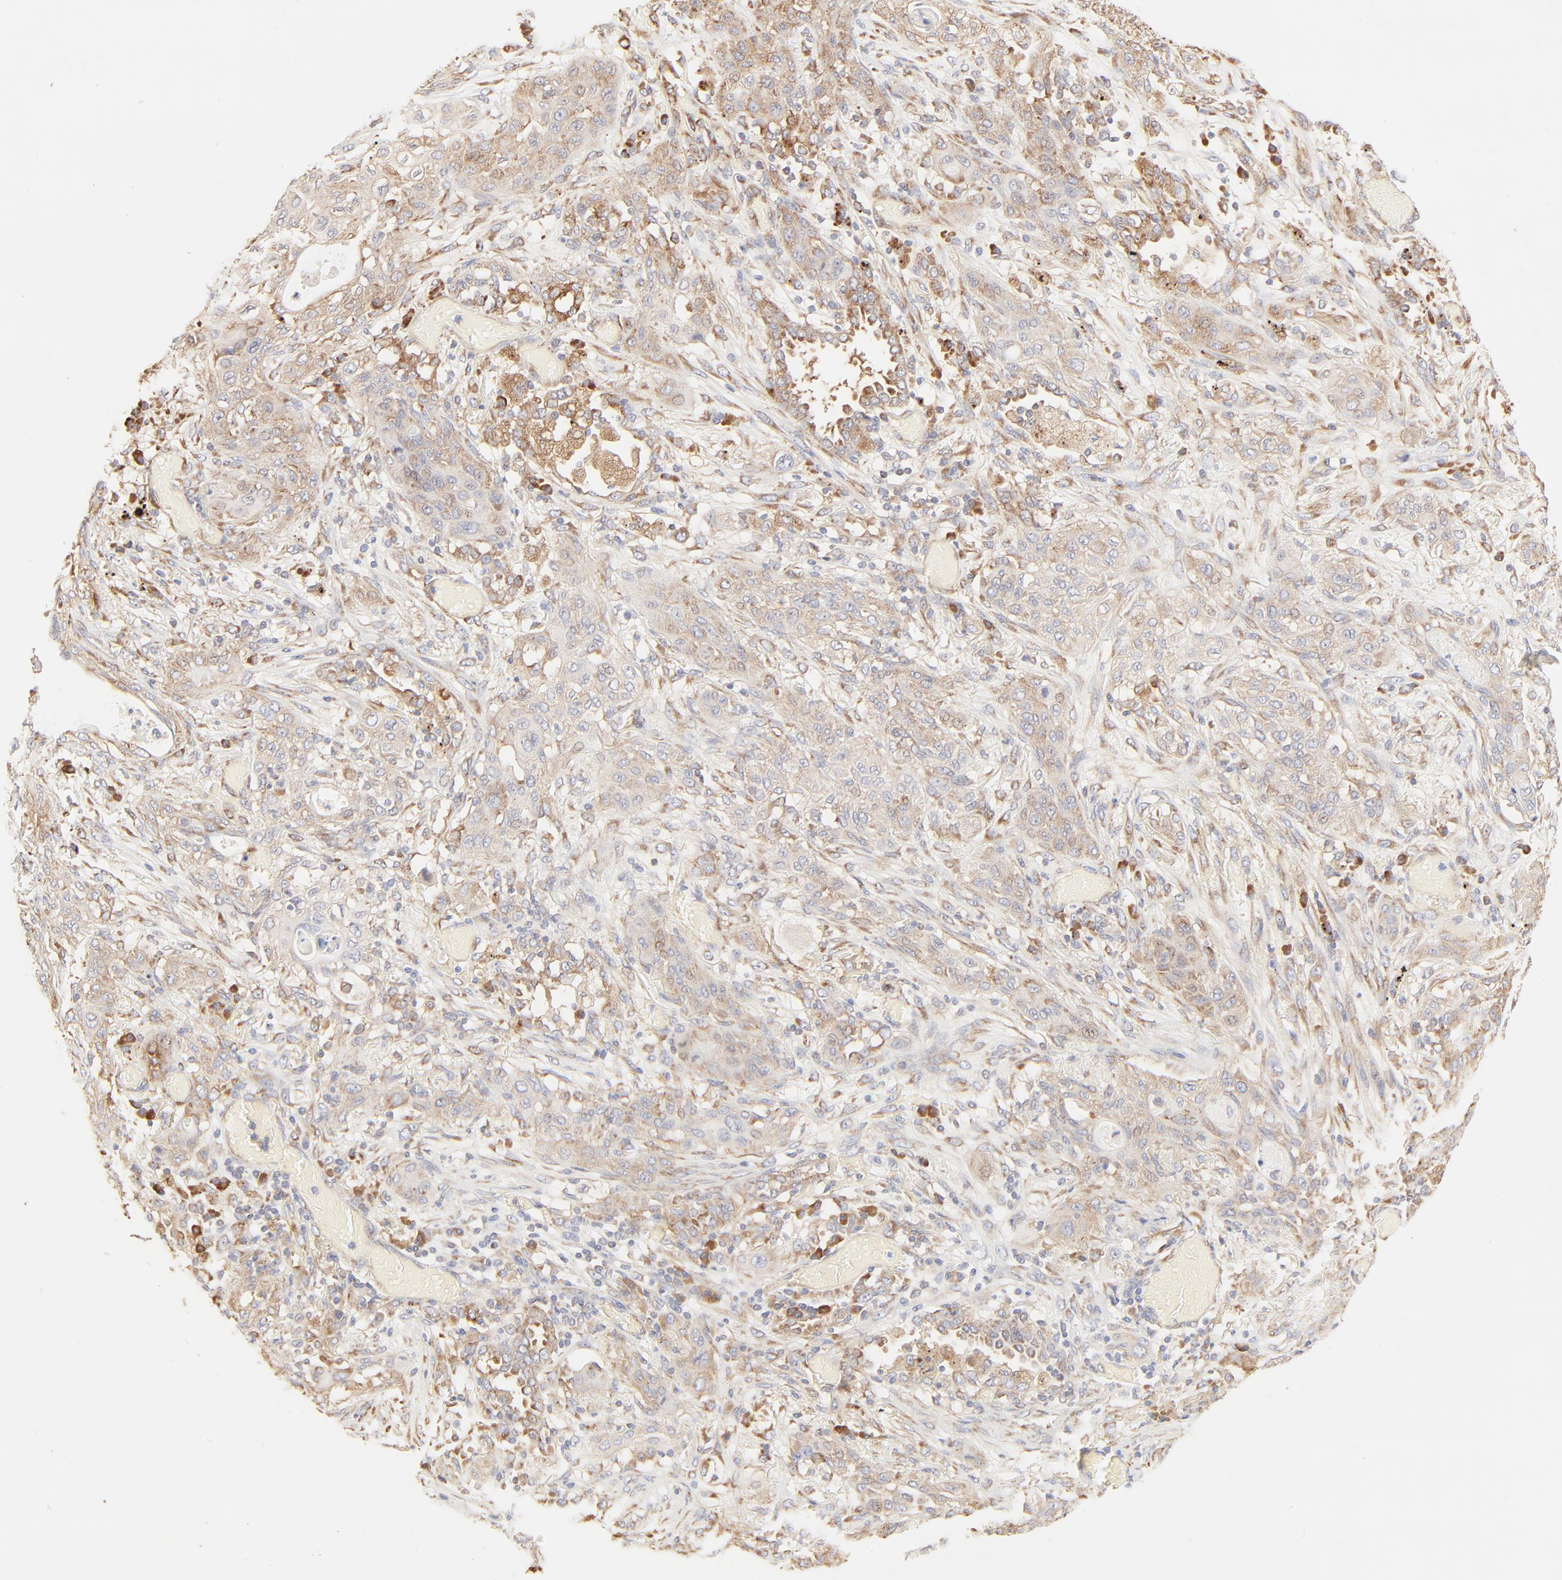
{"staining": {"intensity": "weak", "quantity": ">75%", "location": "cytoplasmic/membranous"}, "tissue": "lung cancer", "cell_type": "Tumor cells", "image_type": "cancer", "snomed": [{"axis": "morphology", "description": "Squamous cell carcinoma, NOS"}, {"axis": "topography", "description": "Lung"}], "caption": "This is an image of IHC staining of lung squamous cell carcinoma, which shows weak staining in the cytoplasmic/membranous of tumor cells.", "gene": "RPS20", "patient": {"sex": "female", "age": 47}}